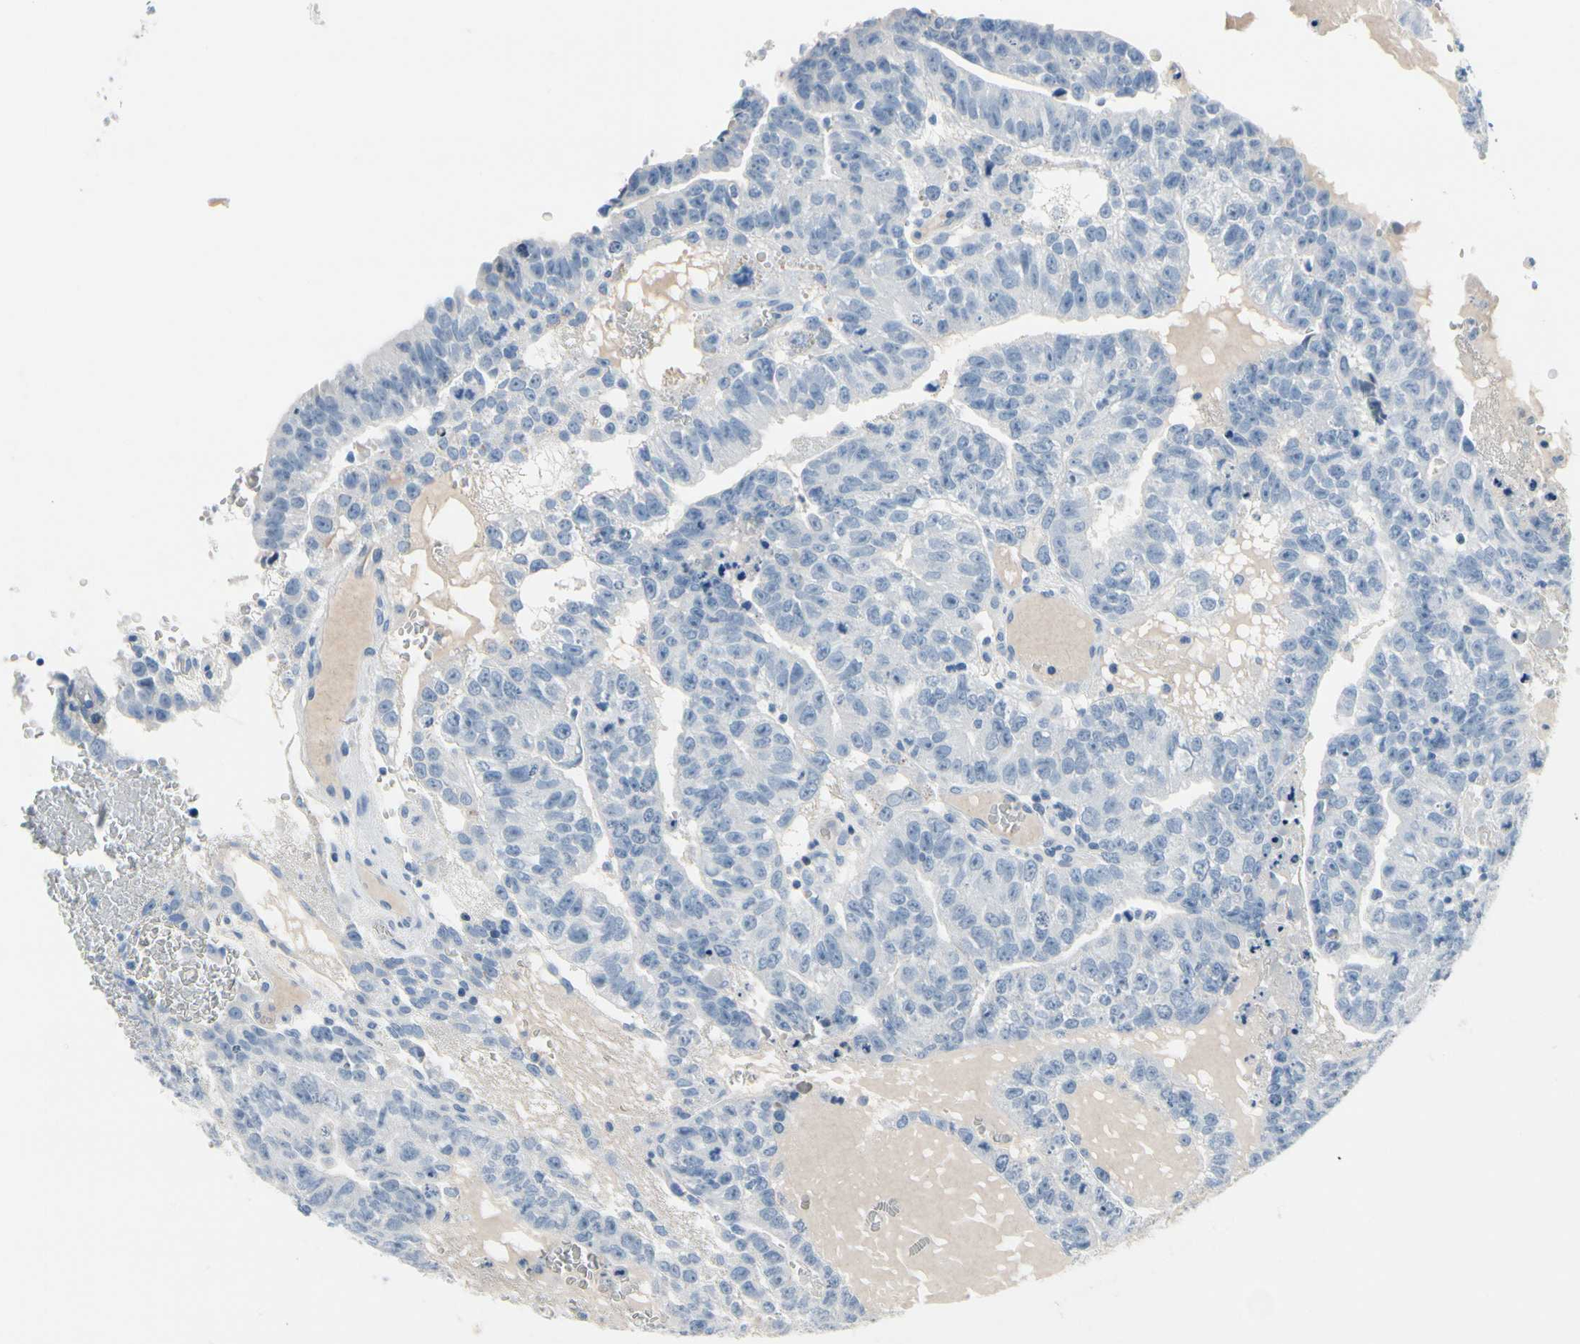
{"staining": {"intensity": "negative", "quantity": "none", "location": "none"}, "tissue": "testis cancer", "cell_type": "Tumor cells", "image_type": "cancer", "snomed": [{"axis": "morphology", "description": "Seminoma, NOS"}, {"axis": "morphology", "description": "Carcinoma, Embryonal, NOS"}, {"axis": "topography", "description": "Testis"}], "caption": "DAB (3,3'-diaminobenzidine) immunohistochemical staining of human testis cancer demonstrates no significant positivity in tumor cells.", "gene": "MUC5B", "patient": {"sex": "male", "age": 52}}